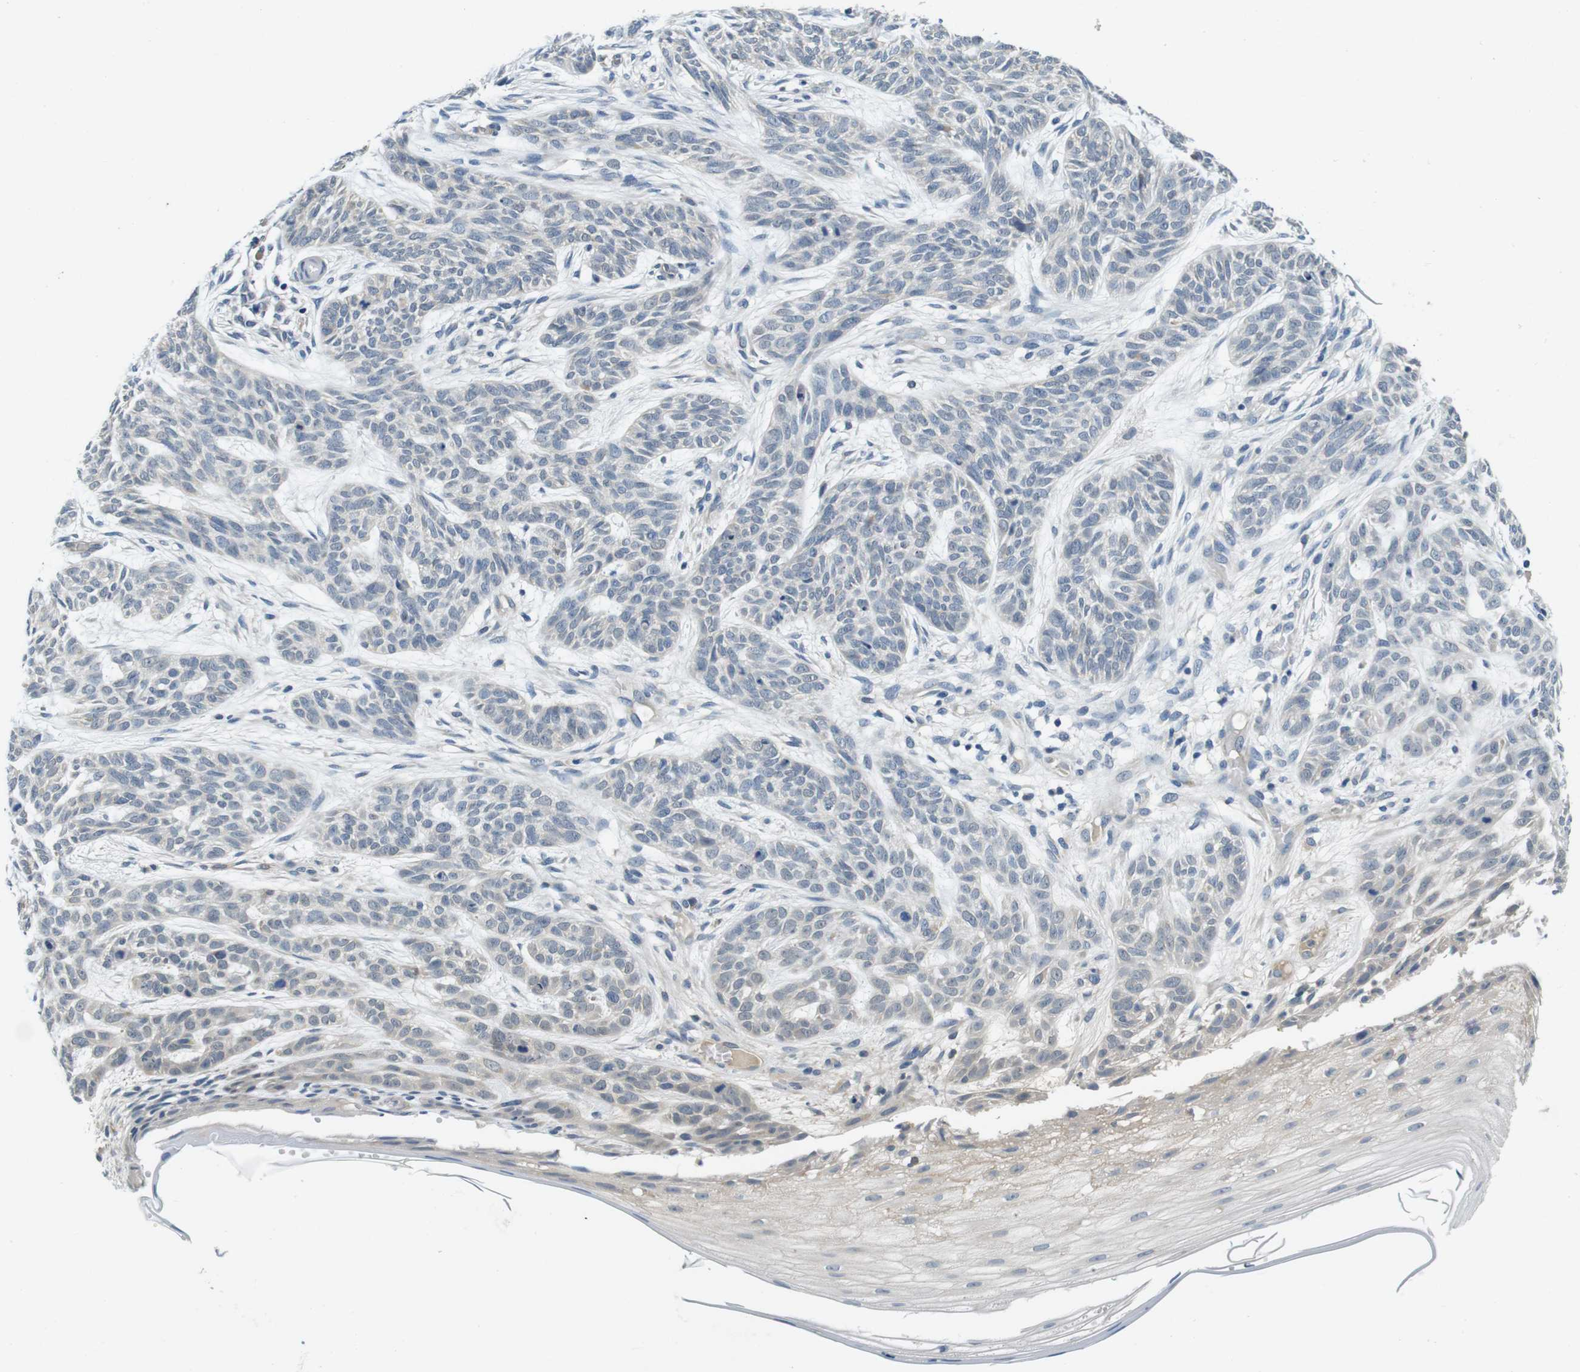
{"staining": {"intensity": "negative", "quantity": "none", "location": "none"}, "tissue": "skin cancer", "cell_type": "Tumor cells", "image_type": "cancer", "snomed": [{"axis": "morphology", "description": "Basal cell carcinoma"}, {"axis": "topography", "description": "Skin"}], "caption": "The immunohistochemistry photomicrograph has no significant positivity in tumor cells of basal cell carcinoma (skin) tissue.", "gene": "DTNA", "patient": {"sex": "female", "age": 59}}